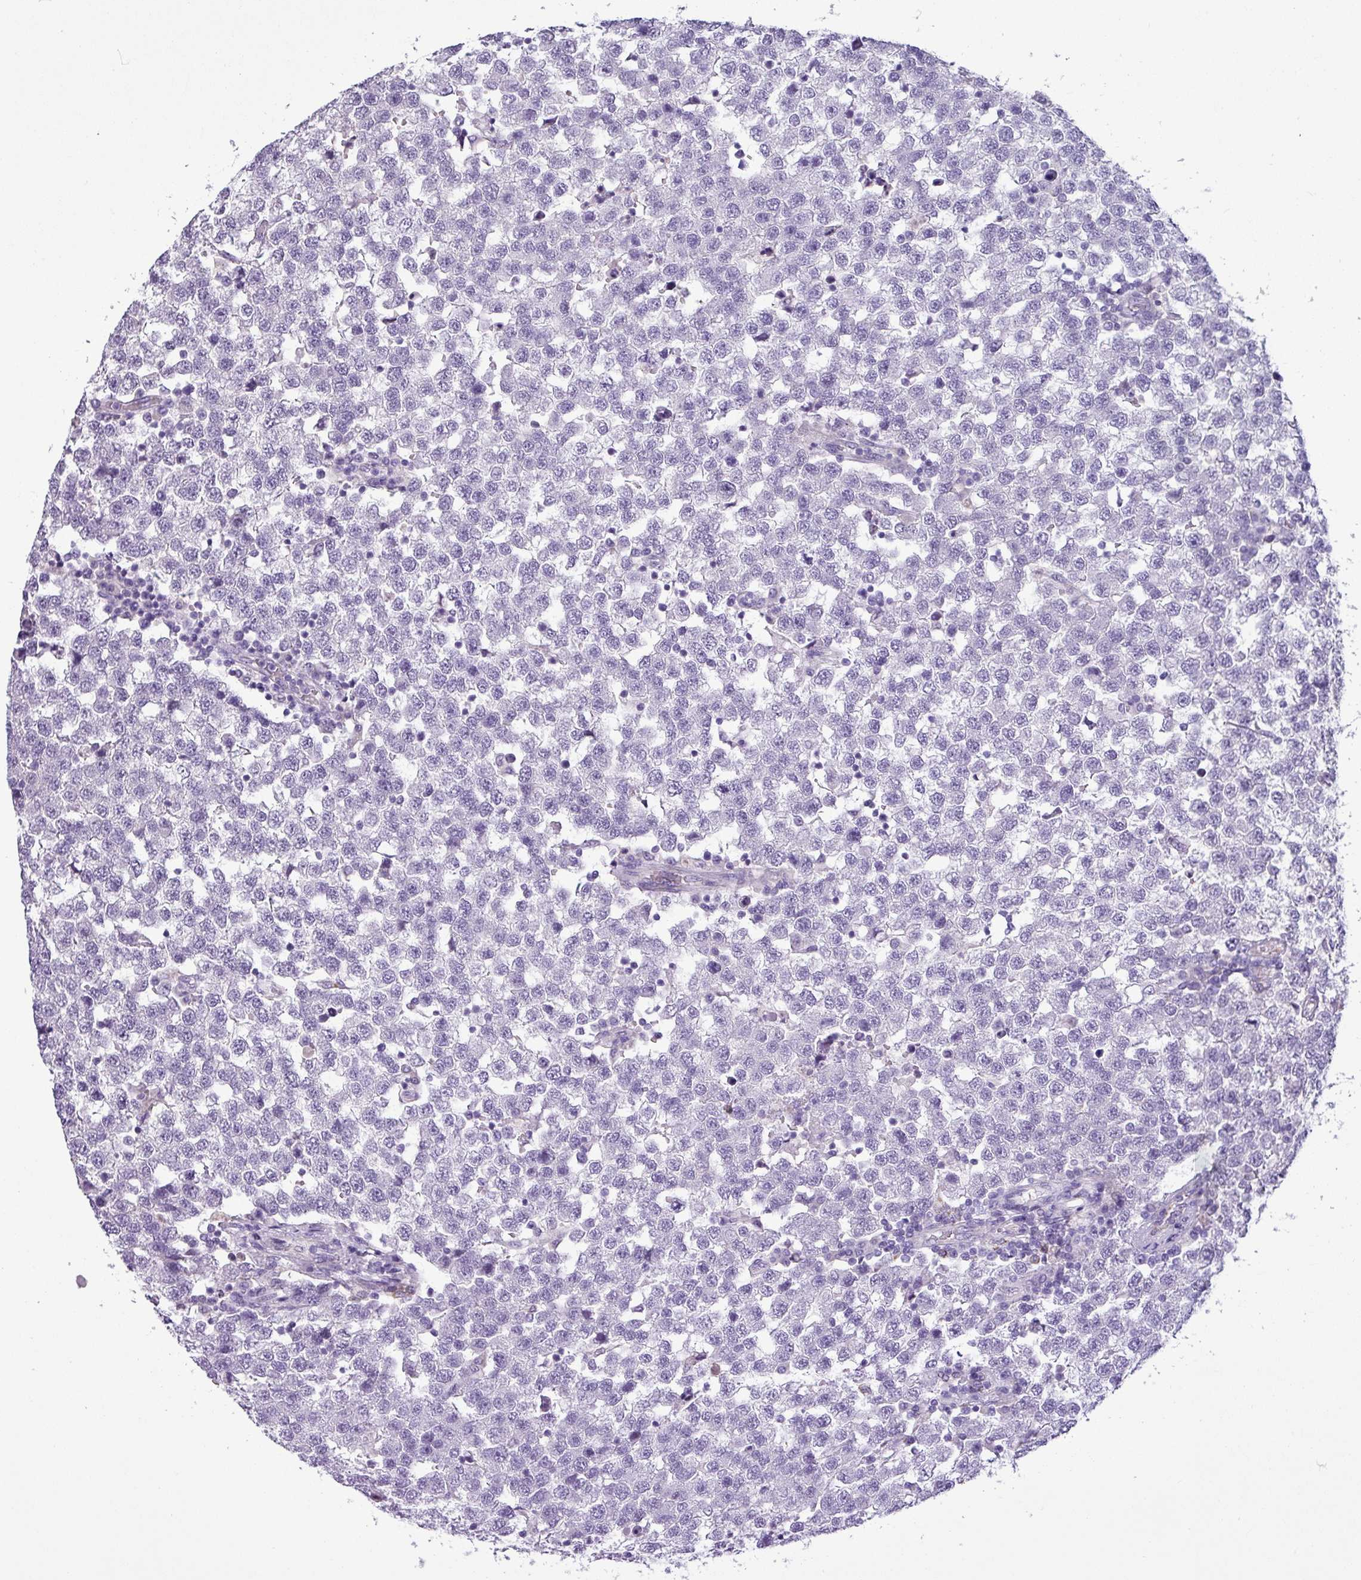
{"staining": {"intensity": "negative", "quantity": "none", "location": "none"}, "tissue": "testis cancer", "cell_type": "Tumor cells", "image_type": "cancer", "snomed": [{"axis": "morphology", "description": "Seminoma, NOS"}, {"axis": "topography", "description": "Testis"}], "caption": "Immunohistochemistry (IHC) image of human seminoma (testis) stained for a protein (brown), which demonstrates no staining in tumor cells. (DAB immunohistochemistry (IHC) with hematoxylin counter stain).", "gene": "ZNF667", "patient": {"sex": "male", "age": 34}}